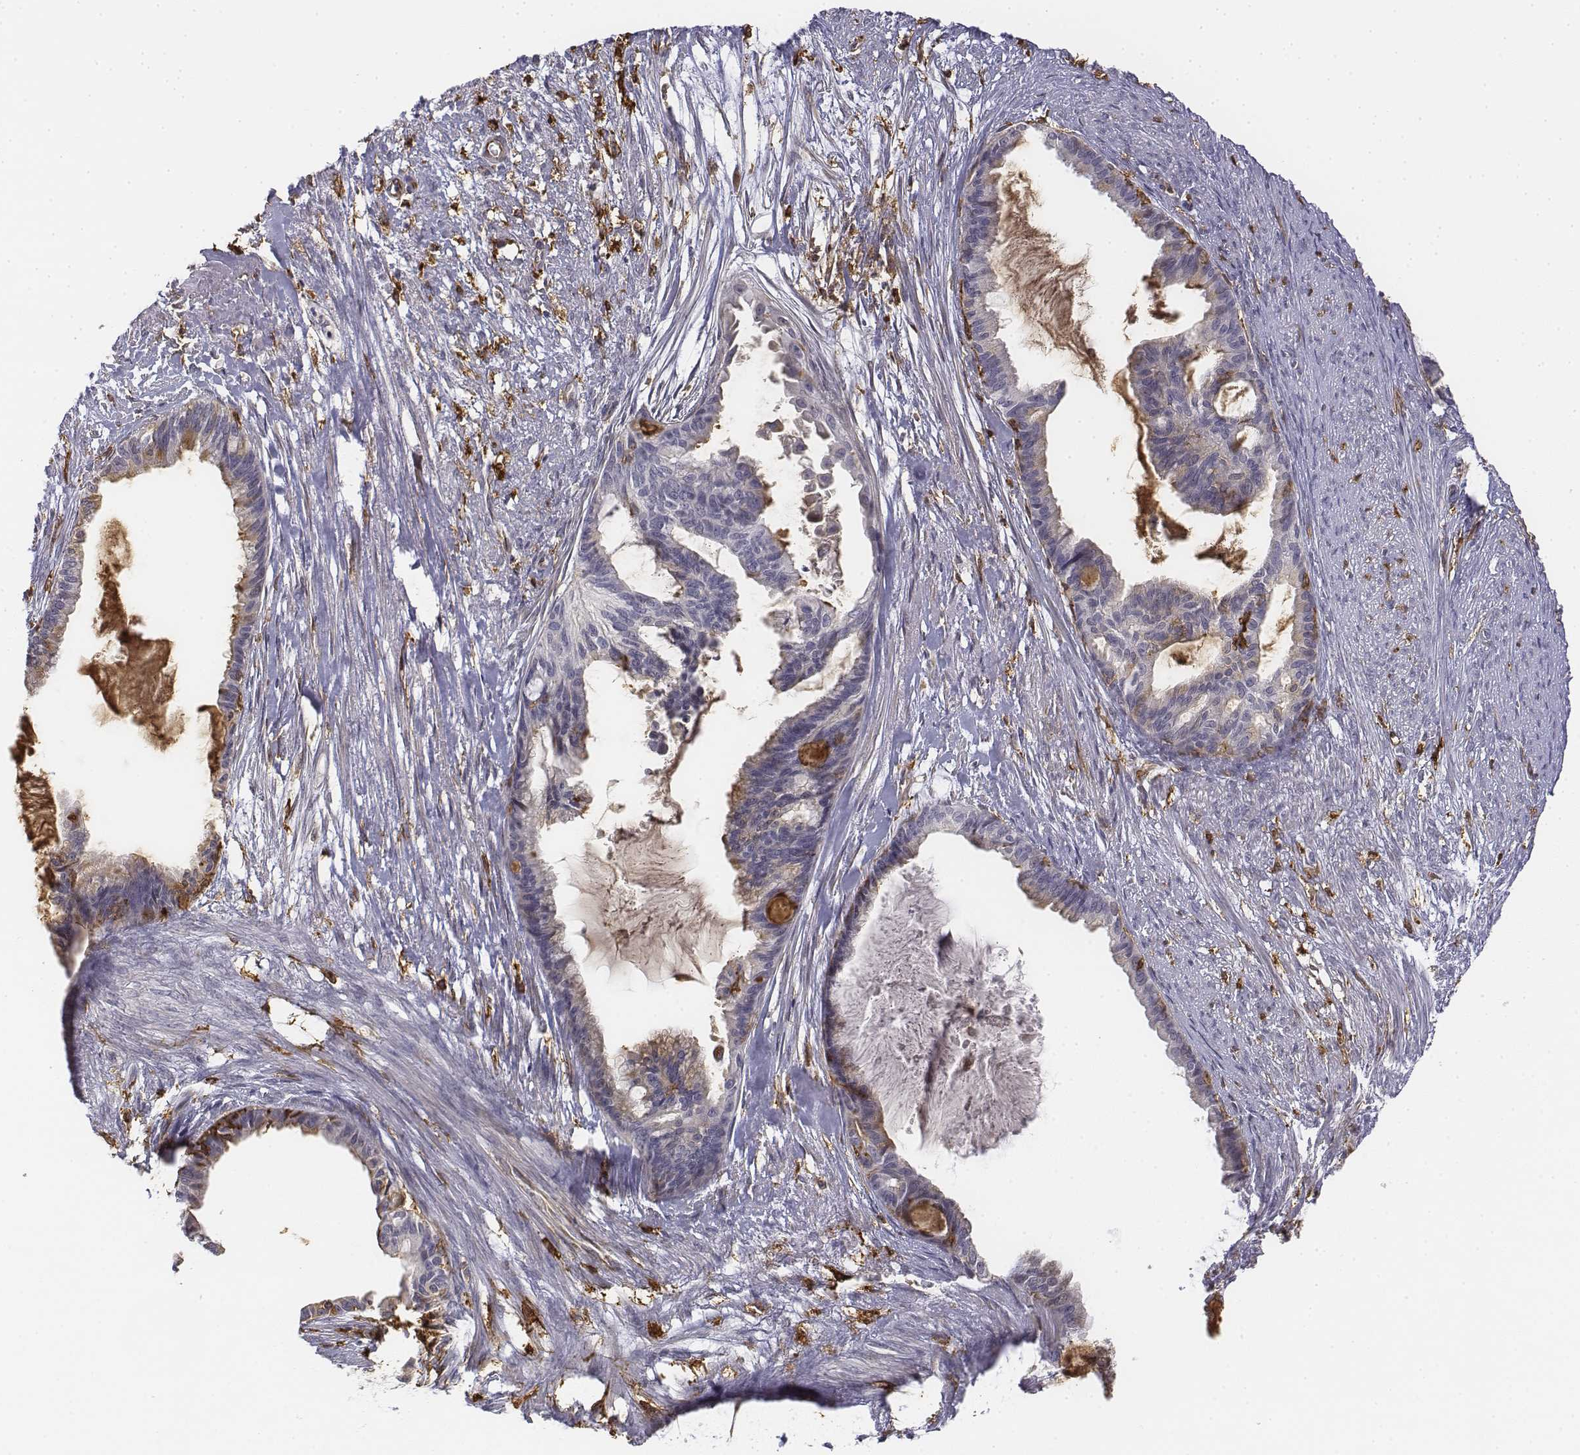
{"staining": {"intensity": "weak", "quantity": "<25%", "location": "cytoplasmic/membranous"}, "tissue": "endometrial cancer", "cell_type": "Tumor cells", "image_type": "cancer", "snomed": [{"axis": "morphology", "description": "Adenocarcinoma, NOS"}, {"axis": "topography", "description": "Endometrium"}], "caption": "Protein analysis of endometrial adenocarcinoma shows no significant expression in tumor cells.", "gene": "CD14", "patient": {"sex": "female", "age": 86}}